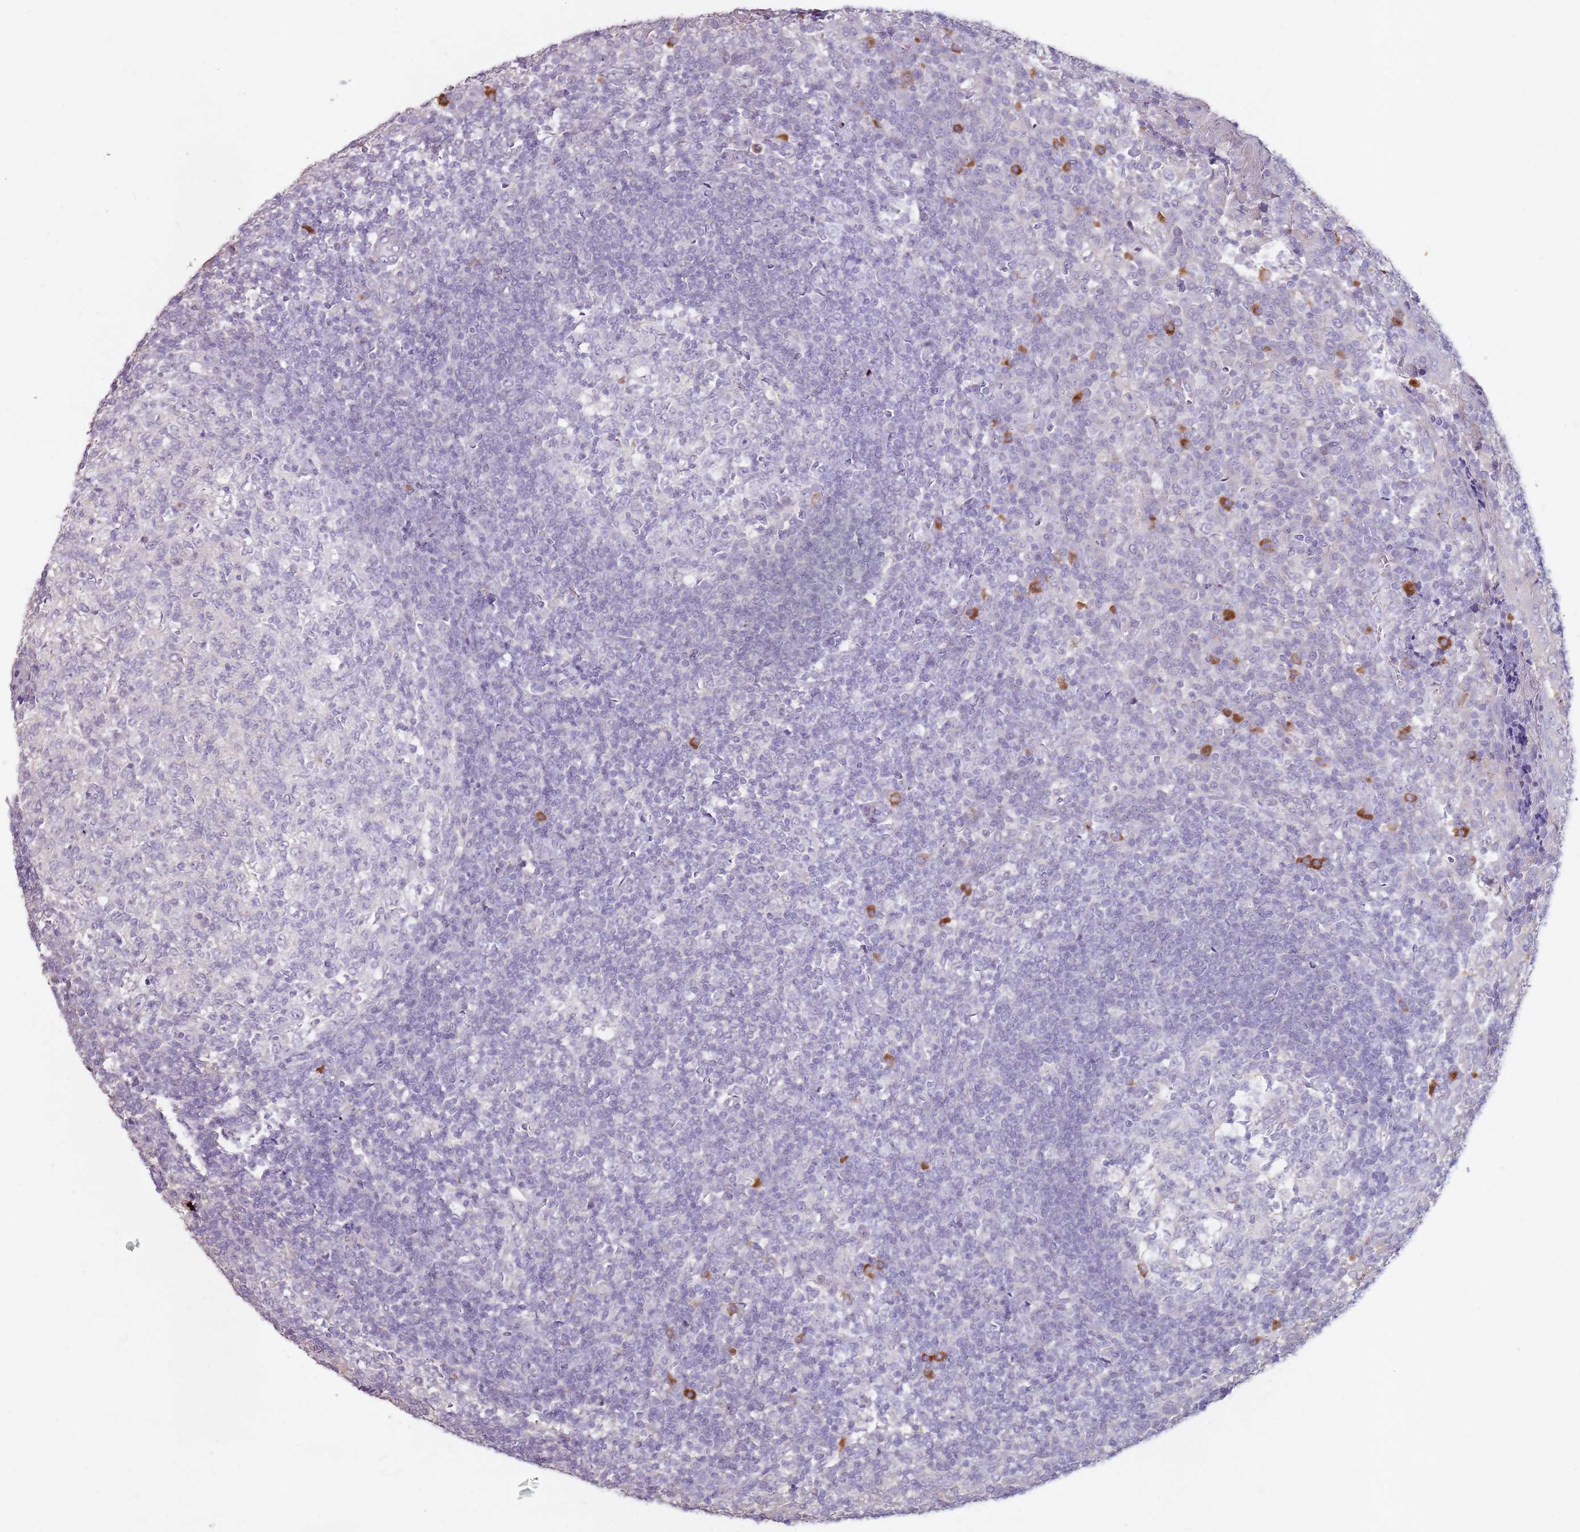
{"staining": {"intensity": "negative", "quantity": "none", "location": "none"}, "tissue": "tonsil", "cell_type": "Germinal center cells", "image_type": "normal", "snomed": [{"axis": "morphology", "description": "Normal tissue, NOS"}, {"axis": "topography", "description": "Tonsil"}], "caption": "Immunohistochemistry of normal tonsil shows no expression in germinal center cells. (Stains: DAB immunohistochemistry (IHC) with hematoxylin counter stain, Microscopy: brightfield microscopy at high magnification).", "gene": "STYK1", "patient": {"sex": "female", "age": 19}}